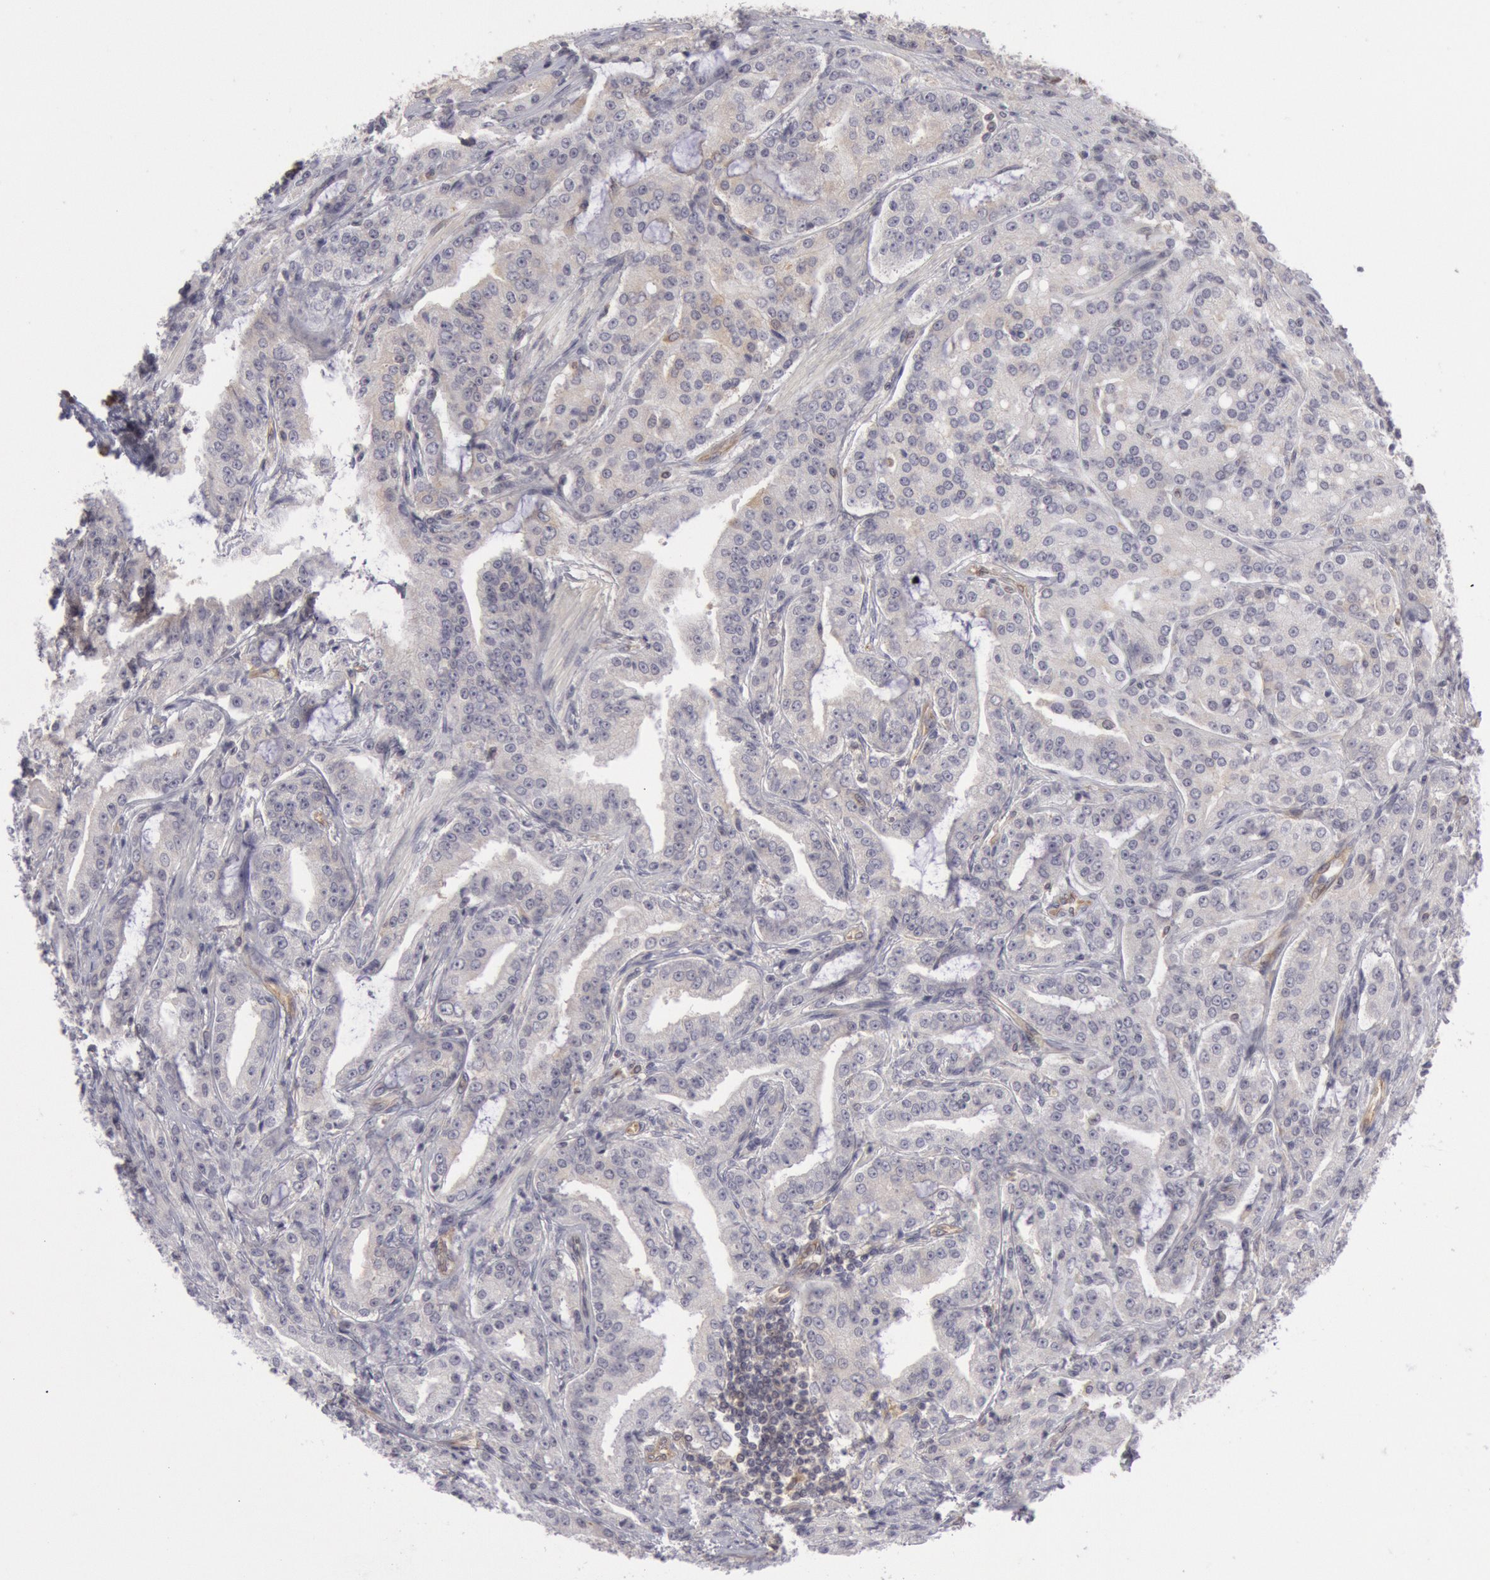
{"staining": {"intensity": "negative", "quantity": "none", "location": "none"}, "tissue": "prostate cancer", "cell_type": "Tumor cells", "image_type": "cancer", "snomed": [{"axis": "morphology", "description": "Adenocarcinoma, Medium grade"}, {"axis": "topography", "description": "Prostate"}], "caption": "A high-resolution histopathology image shows immunohistochemistry (IHC) staining of adenocarcinoma (medium-grade) (prostate), which shows no significant staining in tumor cells. (Brightfield microscopy of DAB IHC at high magnification).", "gene": "IKBKB", "patient": {"sex": "male", "age": 72}}